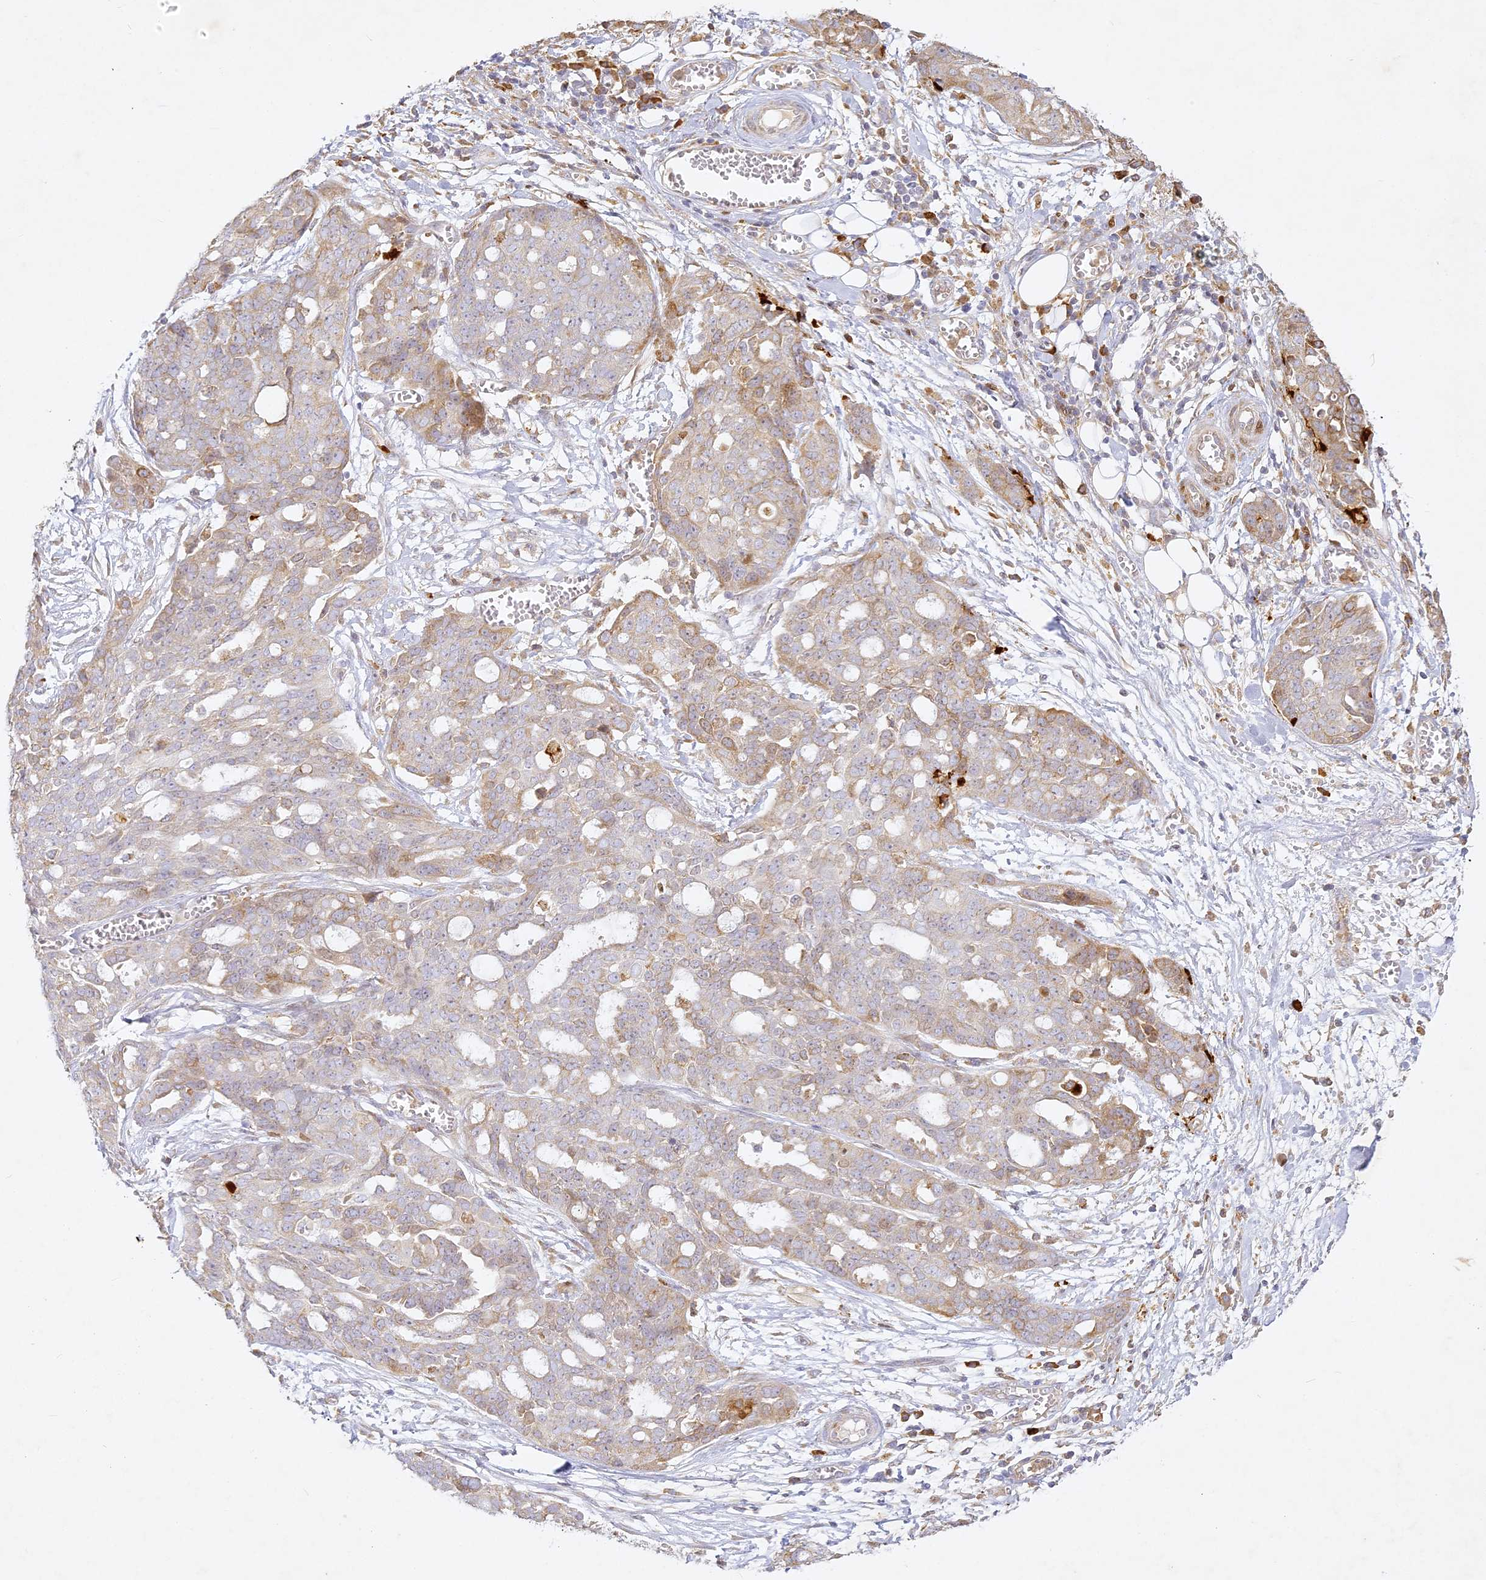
{"staining": {"intensity": "weak", "quantity": "25%-75%", "location": "cytoplasmic/membranous"}, "tissue": "ovarian cancer", "cell_type": "Tumor cells", "image_type": "cancer", "snomed": [{"axis": "morphology", "description": "Cystadenocarcinoma, serous, NOS"}, {"axis": "topography", "description": "Soft tissue"}, {"axis": "topography", "description": "Ovary"}], "caption": "Immunohistochemical staining of ovarian cancer (serous cystadenocarcinoma) shows low levels of weak cytoplasmic/membranous expression in about 25%-75% of tumor cells.", "gene": "SLC30A5", "patient": {"sex": "female", "age": 57}}